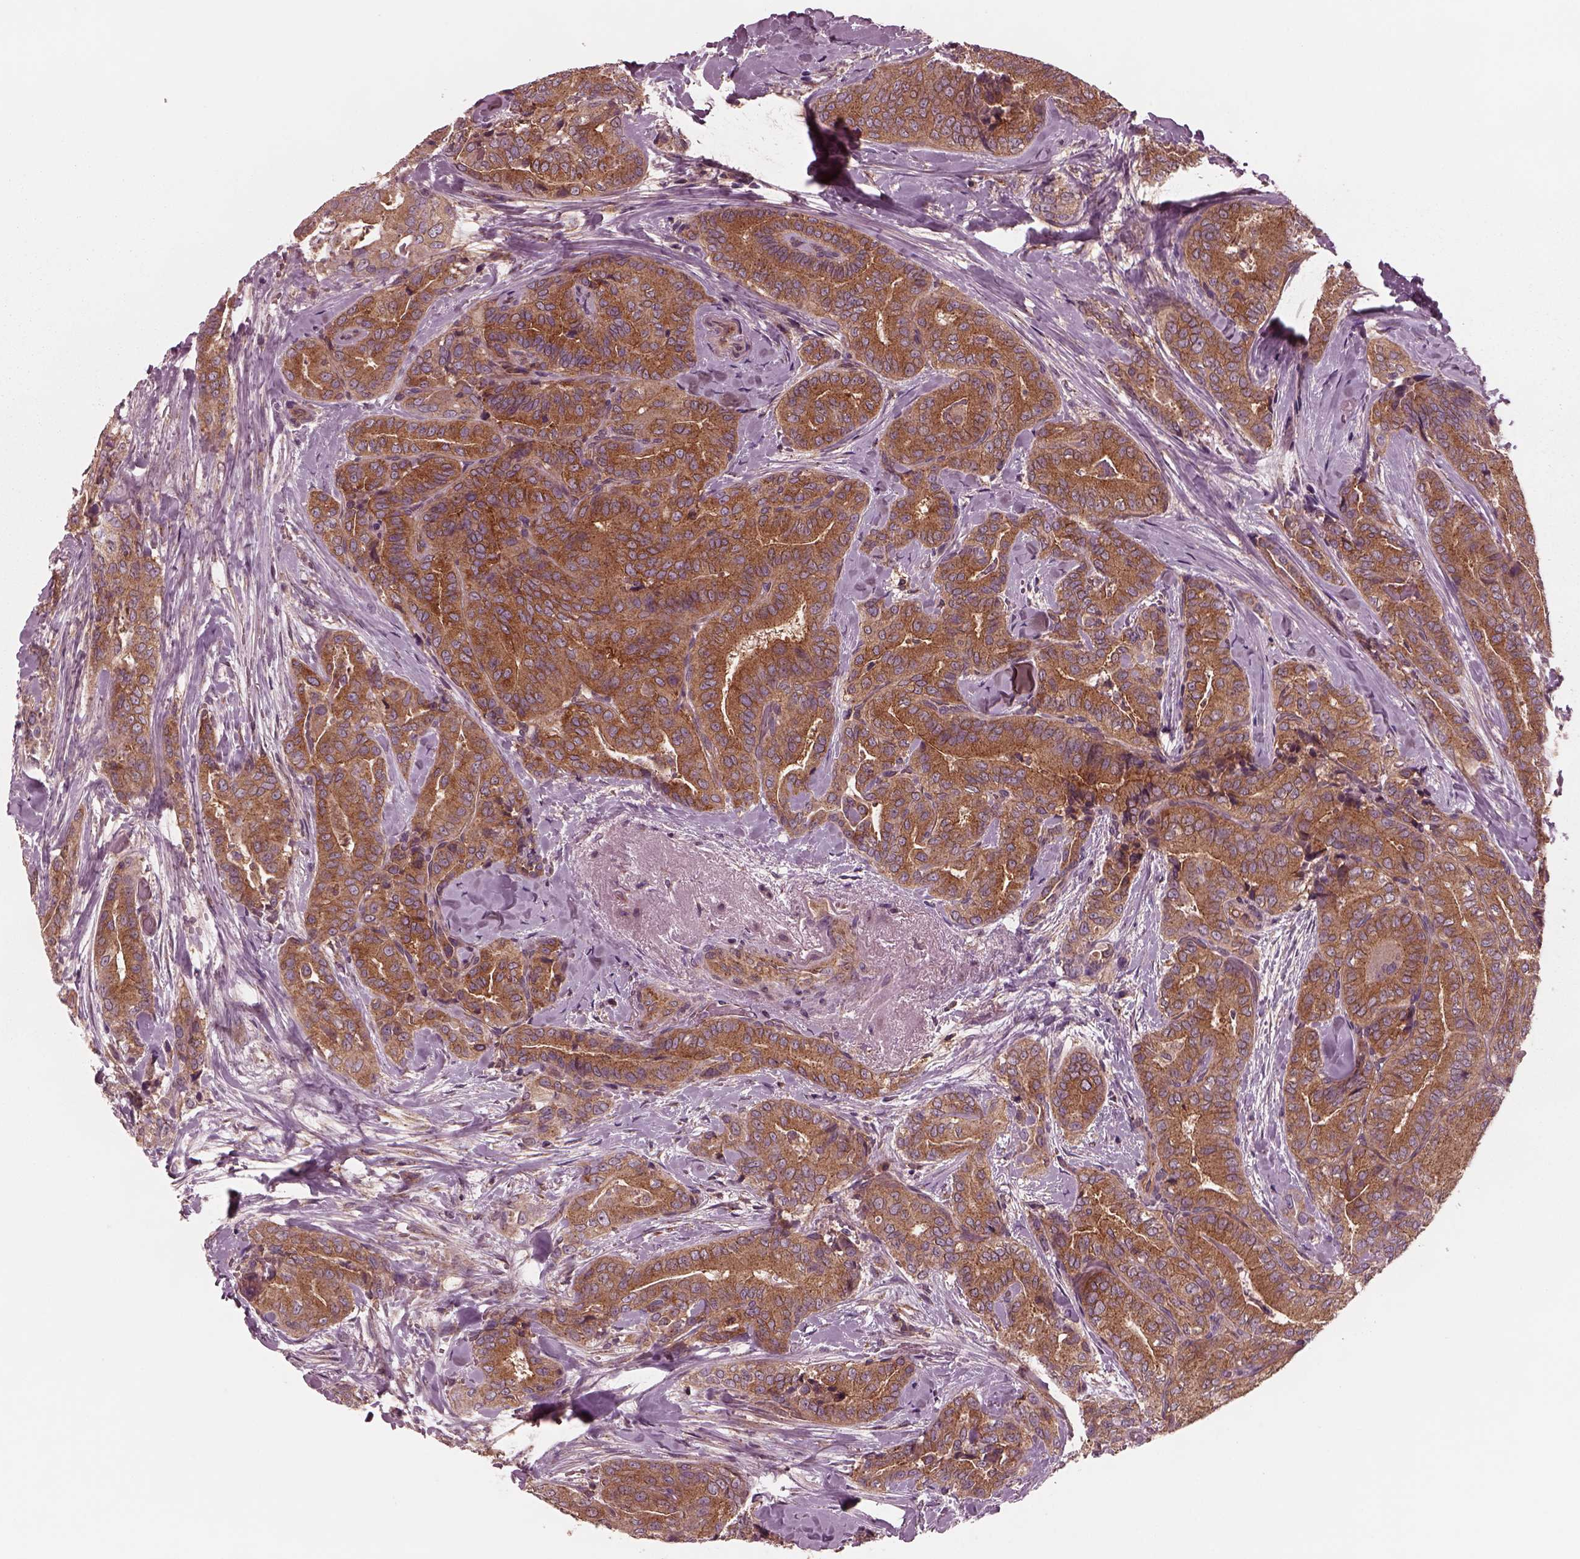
{"staining": {"intensity": "strong", "quantity": ">75%", "location": "cytoplasmic/membranous"}, "tissue": "thyroid cancer", "cell_type": "Tumor cells", "image_type": "cancer", "snomed": [{"axis": "morphology", "description": "Papillary adenocarcinoma, NOS"}, {"axis": "topography", "description": "Thyroid gland"}], "caption": "Protein analysis of thyroid cancer (papillary adenocarcinoma) tissue reveals strong cytoplasmic/membranous staining in approximately >75% of tumor cells.", "gene": "TUBG1", "patient": {"sex": "male", "age": 61}}